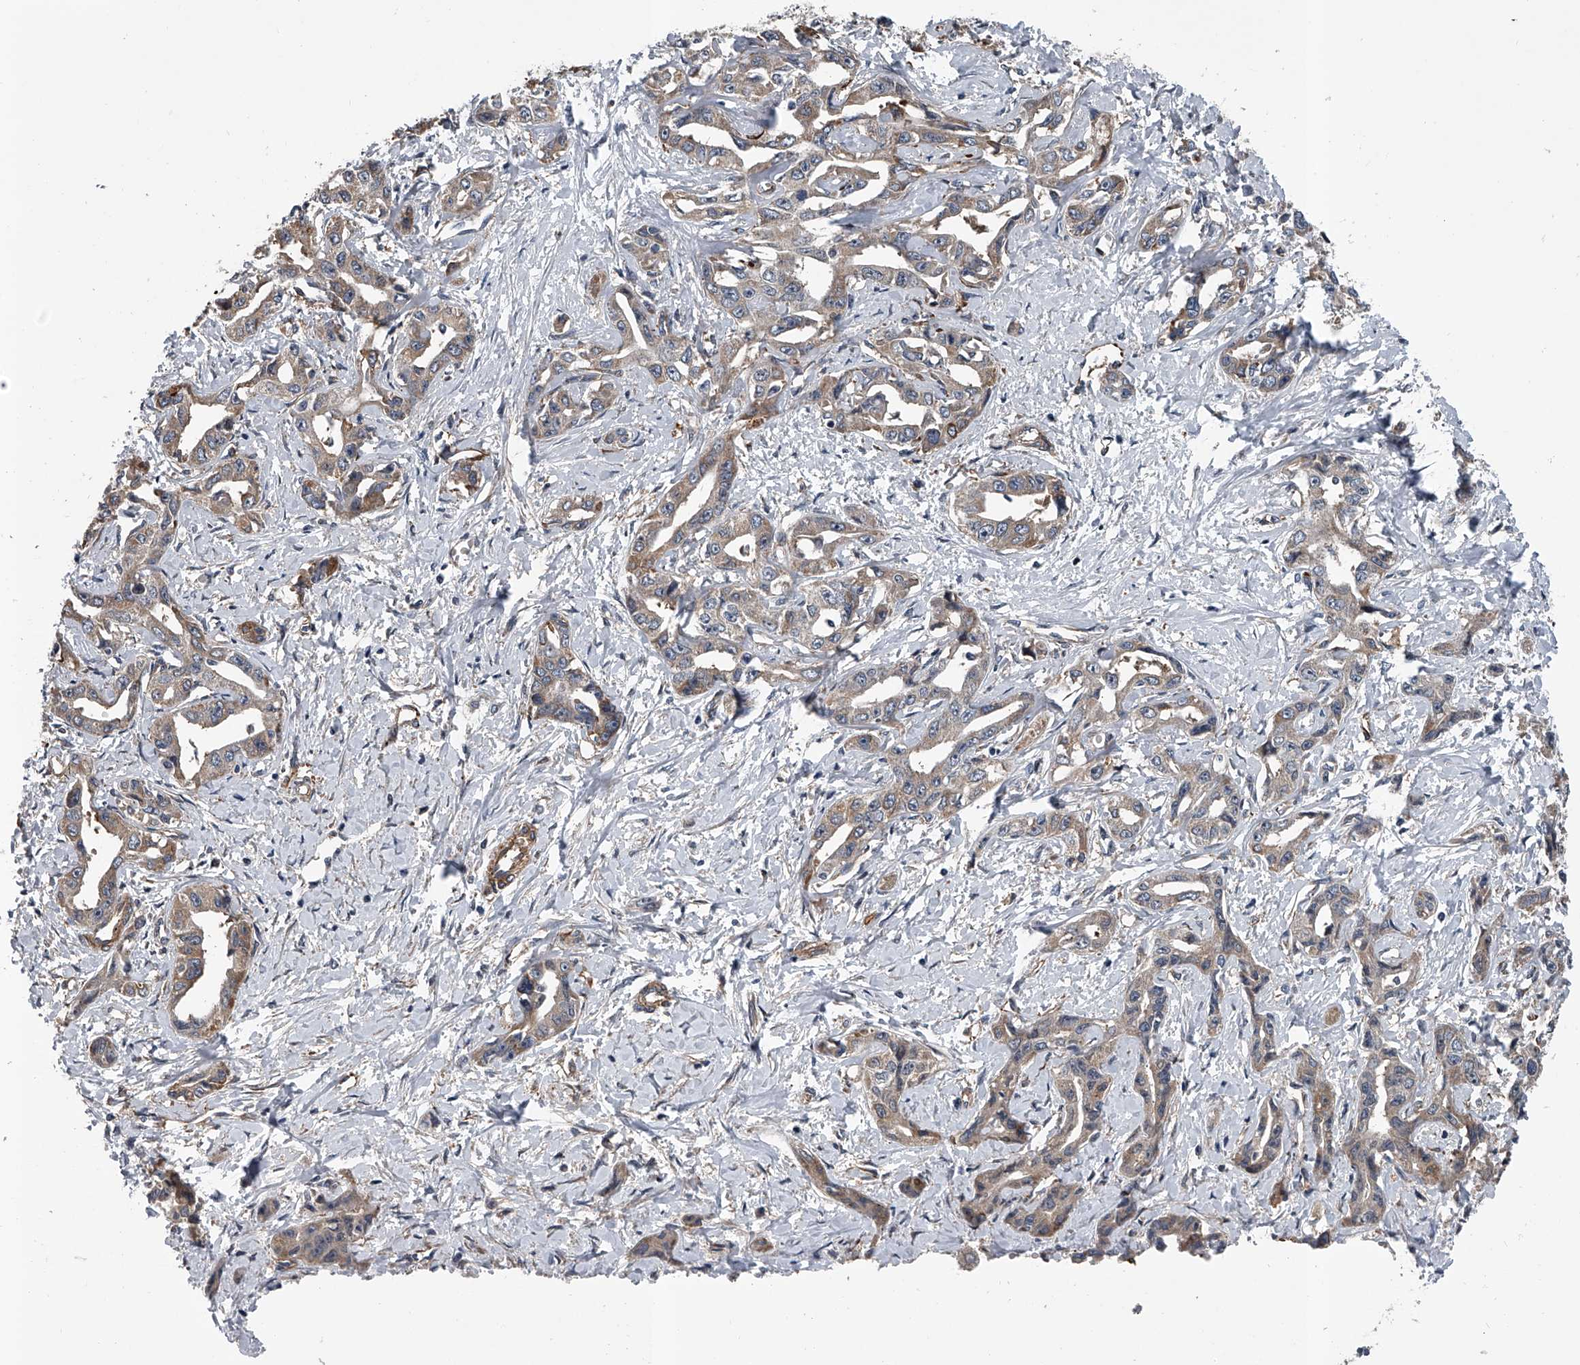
{"staining": {"intensity": "weak", "quantity": ">75%", "location": "cytoplasmic/membranous"}, "tissue": "liver cancer", "cell_type": "Tumor cells", "image_type": "cancer", "snomed": [{"axis": "morphology", "description": "Cholangiocarcinoma"}, {"axis": "topography", "description": "Liver"}], "caption": "Liver cholangiocarcinoma stained with DAB IHC shows low levels of weak cytoplasmic/membranous expression in approximately >75% of tumor cells.", "gene": "LDLRAD2", "patient": {"sex": "male", "age": 59}}